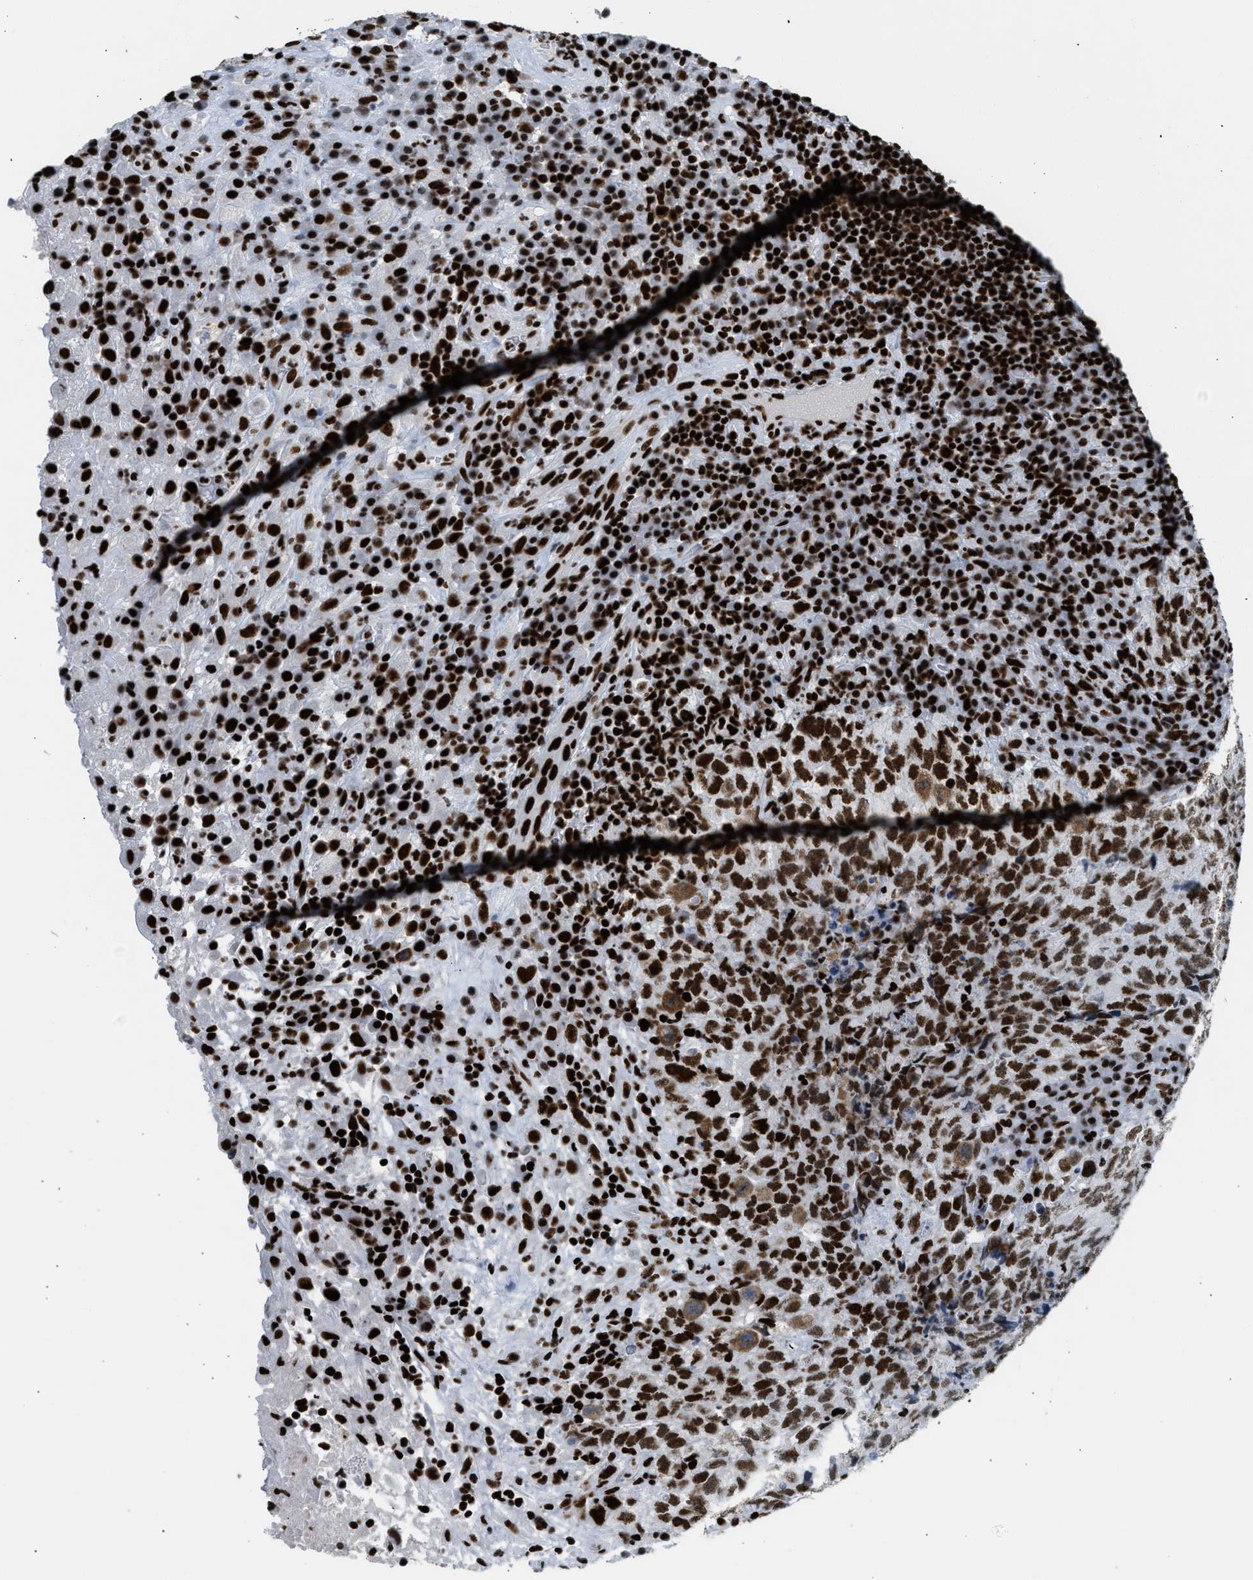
{"staining": {"intensity": "strong", "quantity": ">75%", "location": "nuclear"}, "tissue": "testis cancer", "cell_type": "Tumor cells", "image_type": "cancer", "snomed": [{"axis": "morphology", "description": "Necrosis, NOS"}, {"axis": "morphology", "description": "Carcinoma, Embryonal, NOS"}, {"axis": "topography", "description": "Testis"}], "caption": "Testis cancer stained with immunohistochemistry displays strong nuclear staining in about >75% of tumor cells. (IHC, brightfield microscopy, high magnification).", "gene": "PIF1", "patient": {"sex": "male", "age": 19}}